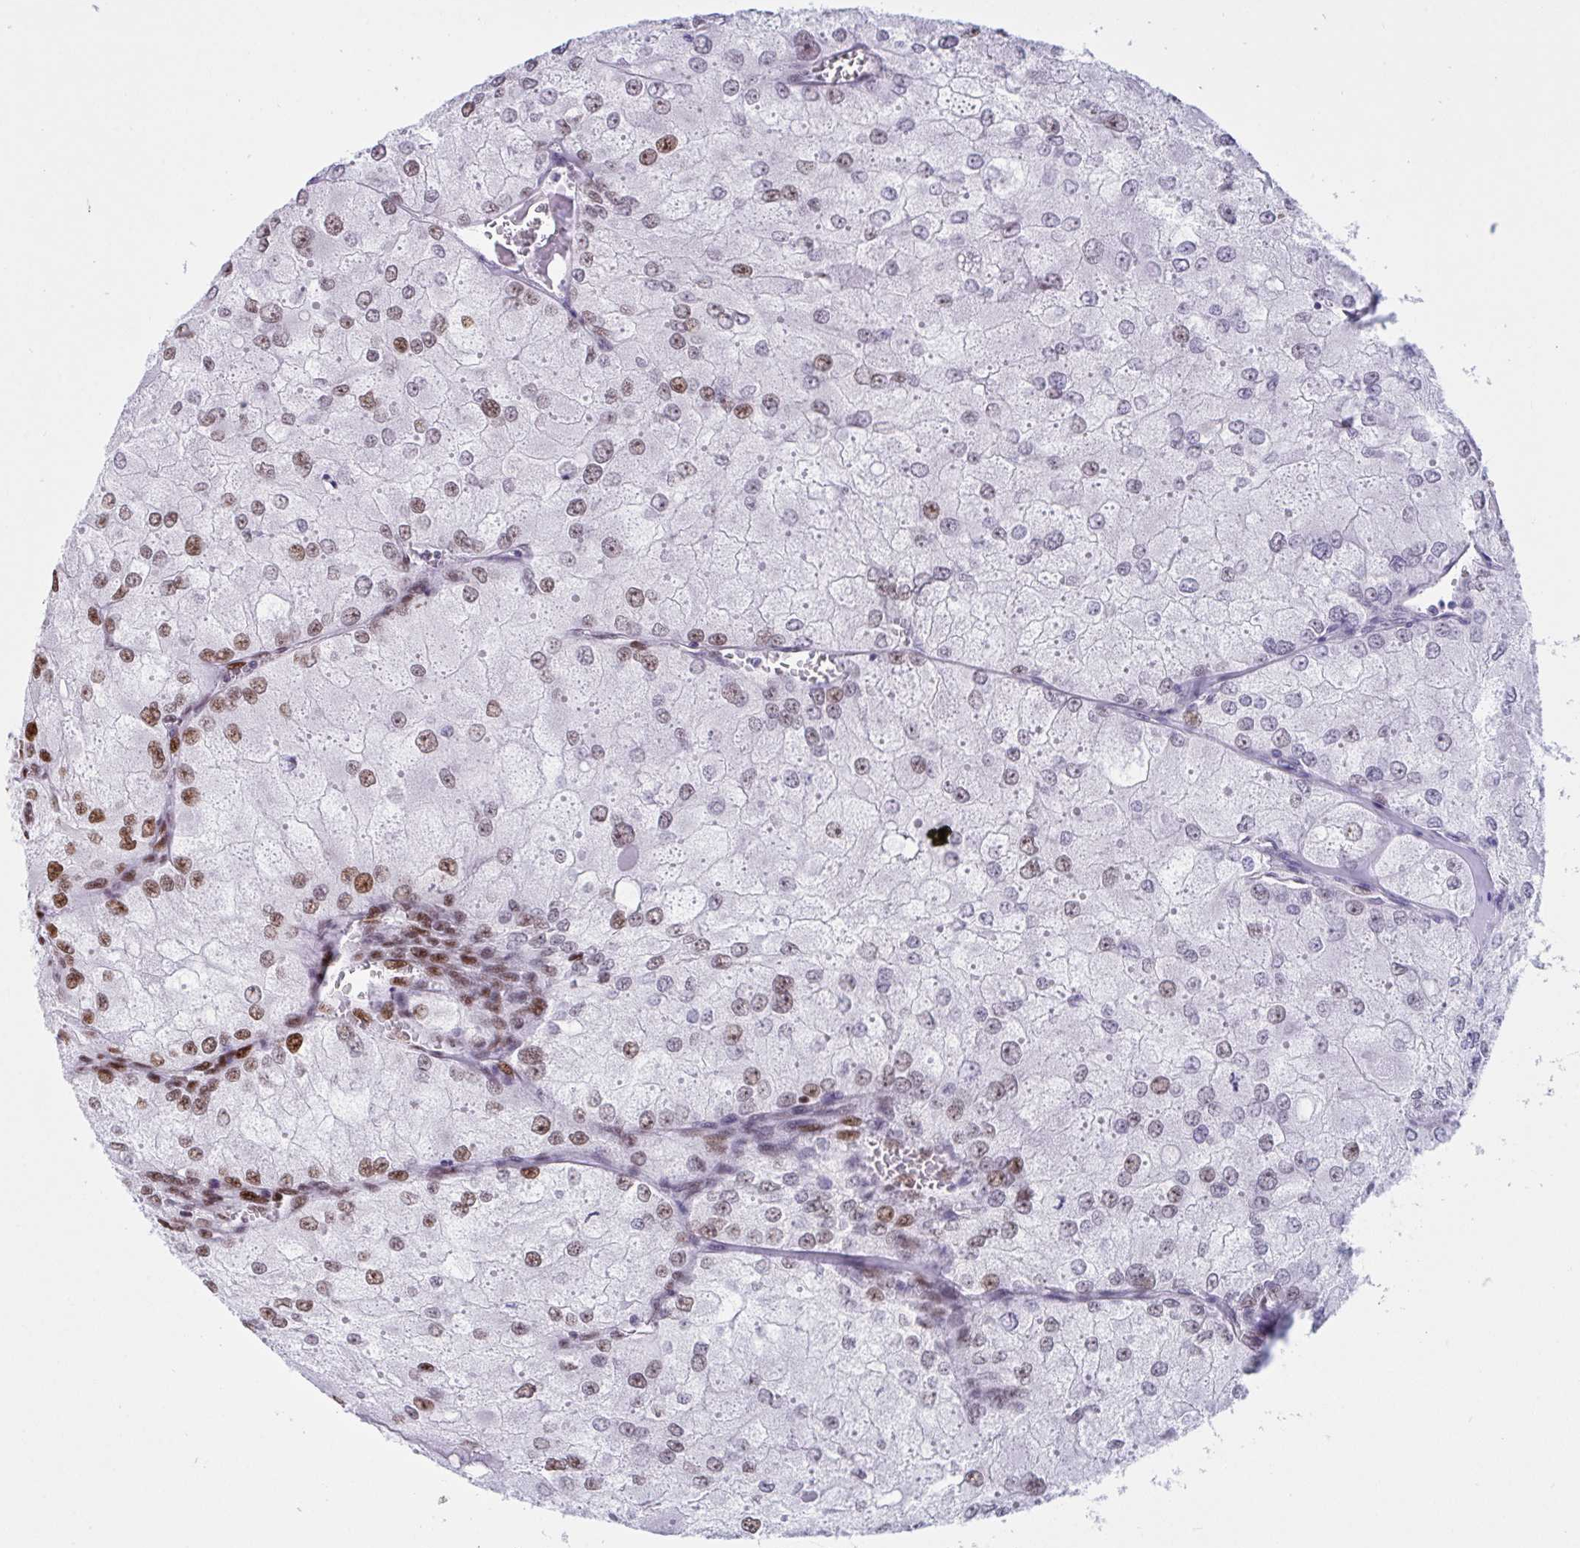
{"staining": {"intensity": "moderate", "quantity": "25%-75%", "location": "nuclear"}, "tissue": "renal cancer", "cell_type": "Tumor cells", "image_type": "cancer", "snomed": [{"axis": "morphology", "description": "Adenocarcinoma, NOS"}, {"axis": "topography", "description": "Kidney"}], "caption": "Immunohistochemical staining of renal adenocarcinoma reveals medium levels of moderate nuclear positivity in approximately 25%-75% of tumor cells.", "gene": "IKZF2", "patient": {"sex": "female", "age": 70}}